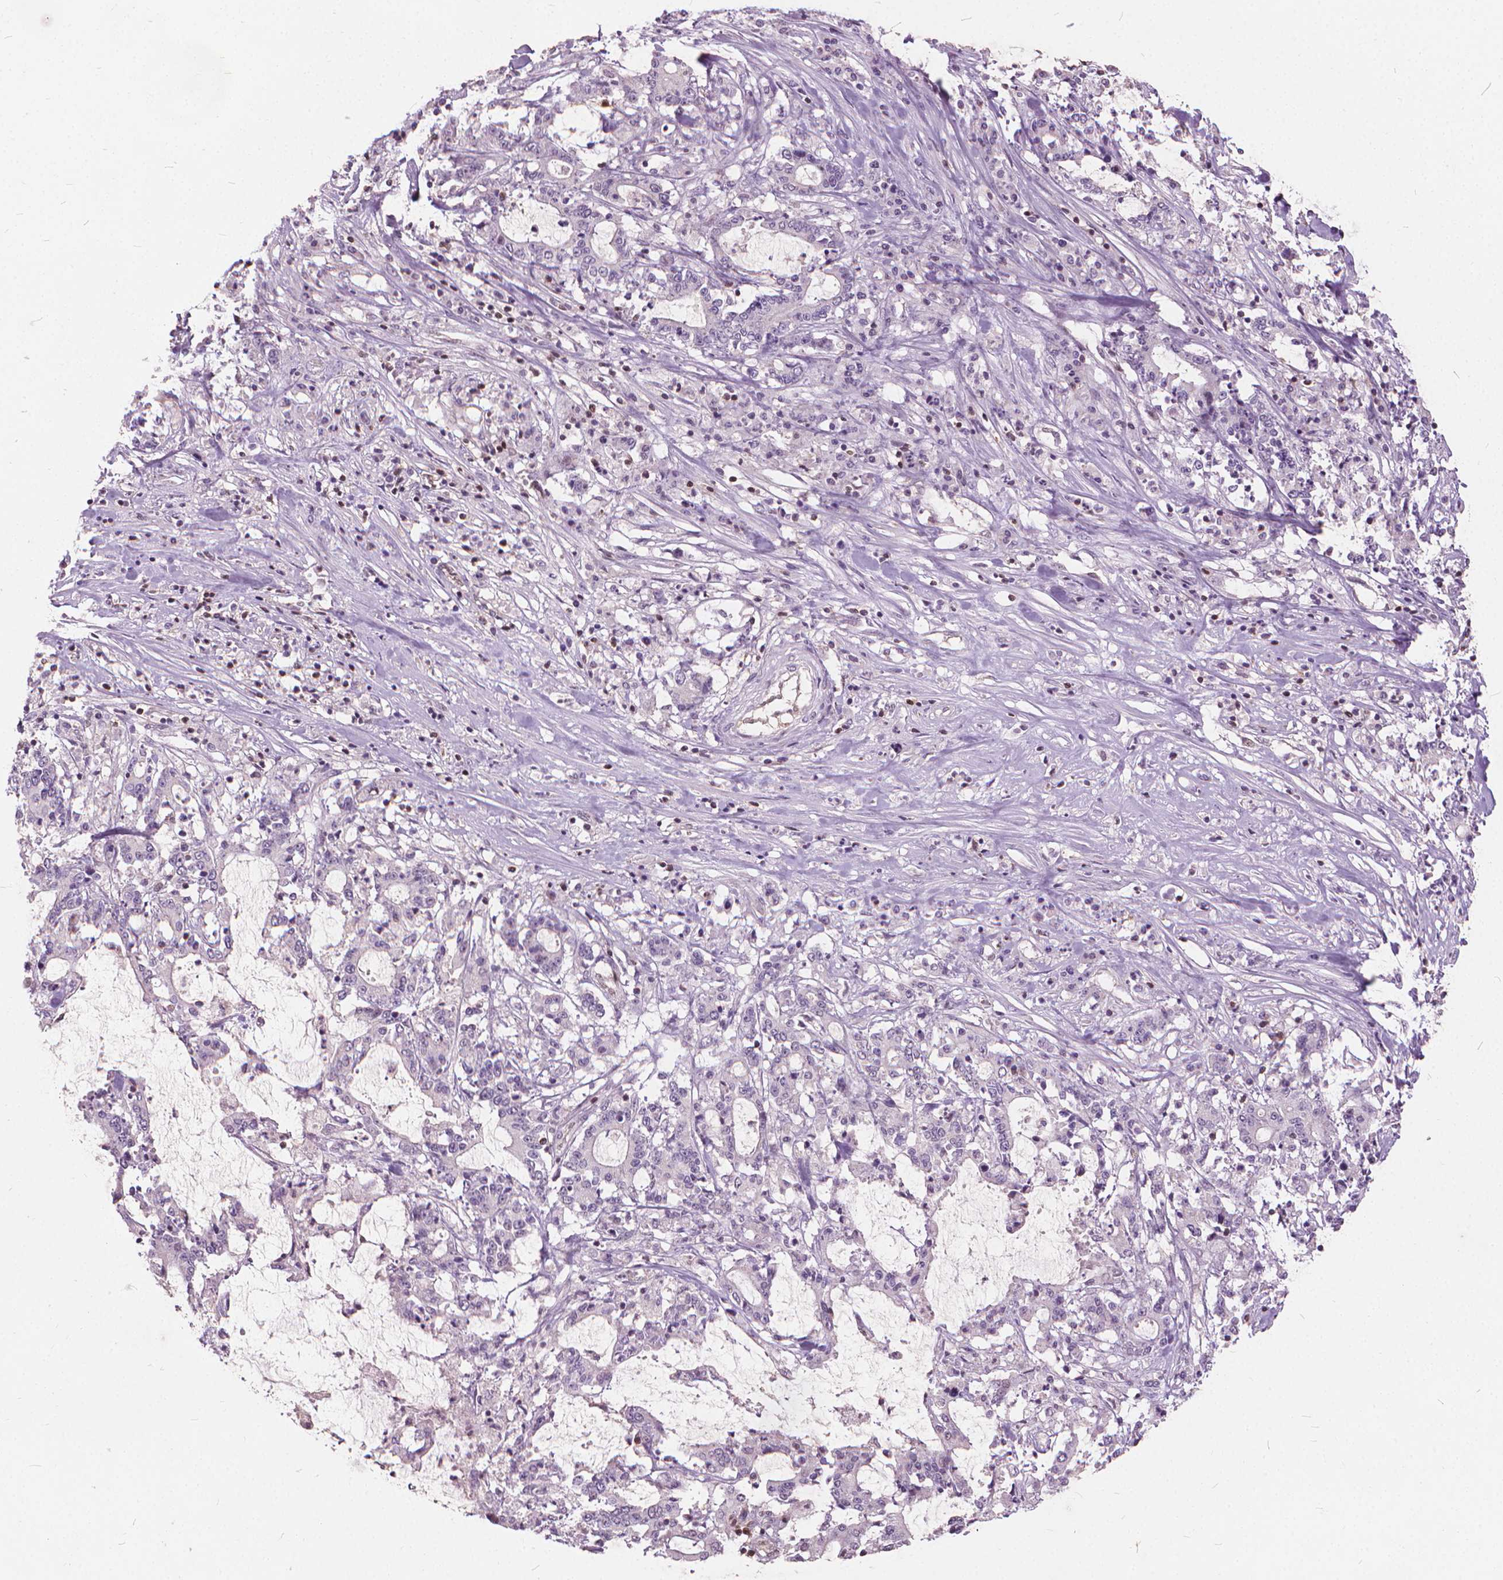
{"staining": {"intensity": "negative", "quantity": "none", "location": "none"}, "tissue": "stomach cancer", "cell_type": "Tumor cells", "image_type": "cancer", "snomed": [{"axis": "morphology", "description": "Adenocarcinoma, NOS"}, {"axis": "topography", "description": "Stomach, upper"}], "caption": "A high-resolution histopathology image shows IHC staining of stomach adenocarcinoma, which shows no significant expression in tumor cells.", "gene": "STAT5B", "patient": {"sex": "male", "age": 68}}